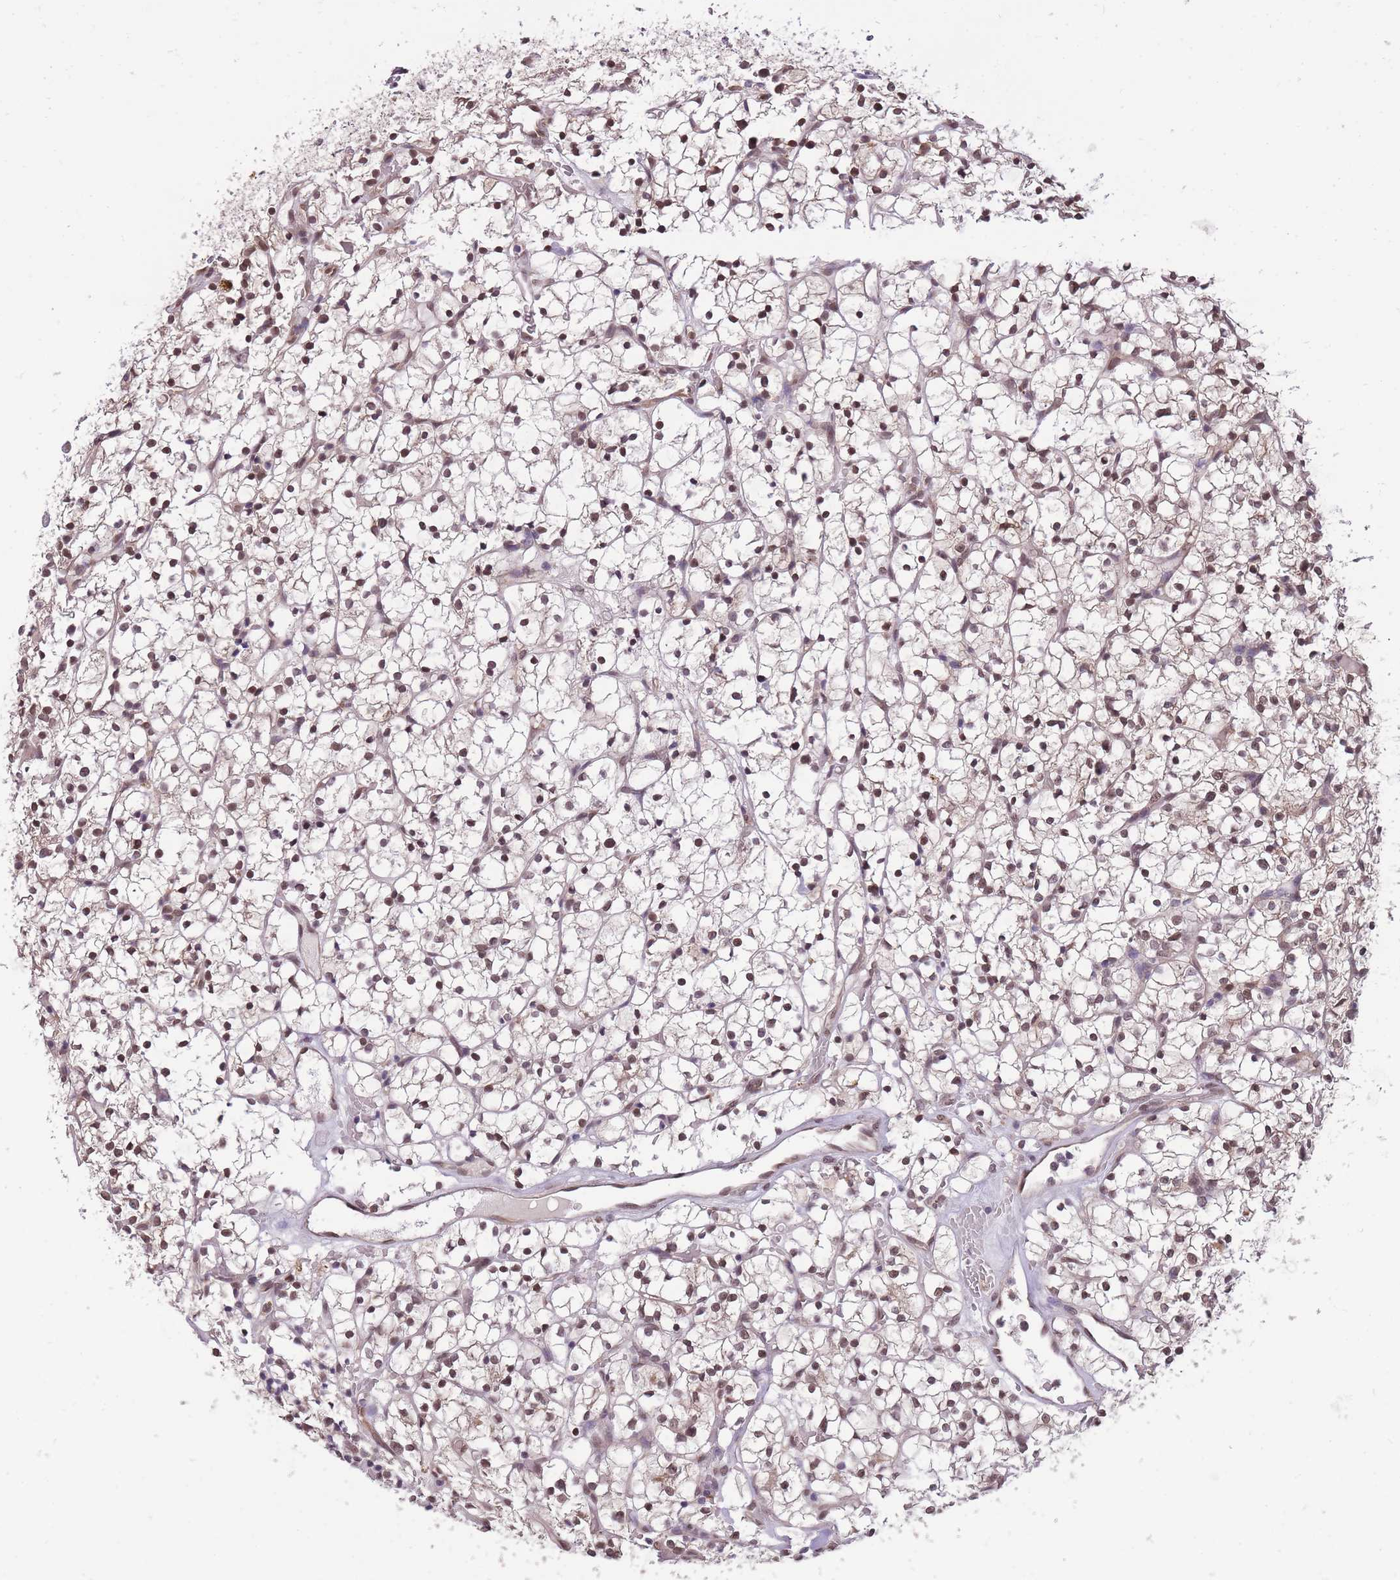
{"staining": {"intensity": "moderate", "quantity": ">75%", "location": "nuclear"}, "tissue": "renal cancer", "cell_type": "Tumor cells", "image_type": "cancer", "snomed": [{"axis": "morphology", "description": "Adenocarcinoma, NOS"}, {"axis": "topography", "description": "Kidney"}], "caption": "This micrograph reveals renal adenocarcinoma stained with immunohistochemistry (IHC) to label a protein in brown. The nuclear of tumor cells show moderate positivity for the protein. Nuclei are counter-stained blue.", "gene": "CDIP1", "patient": {"sex": "female", "age": 64}}